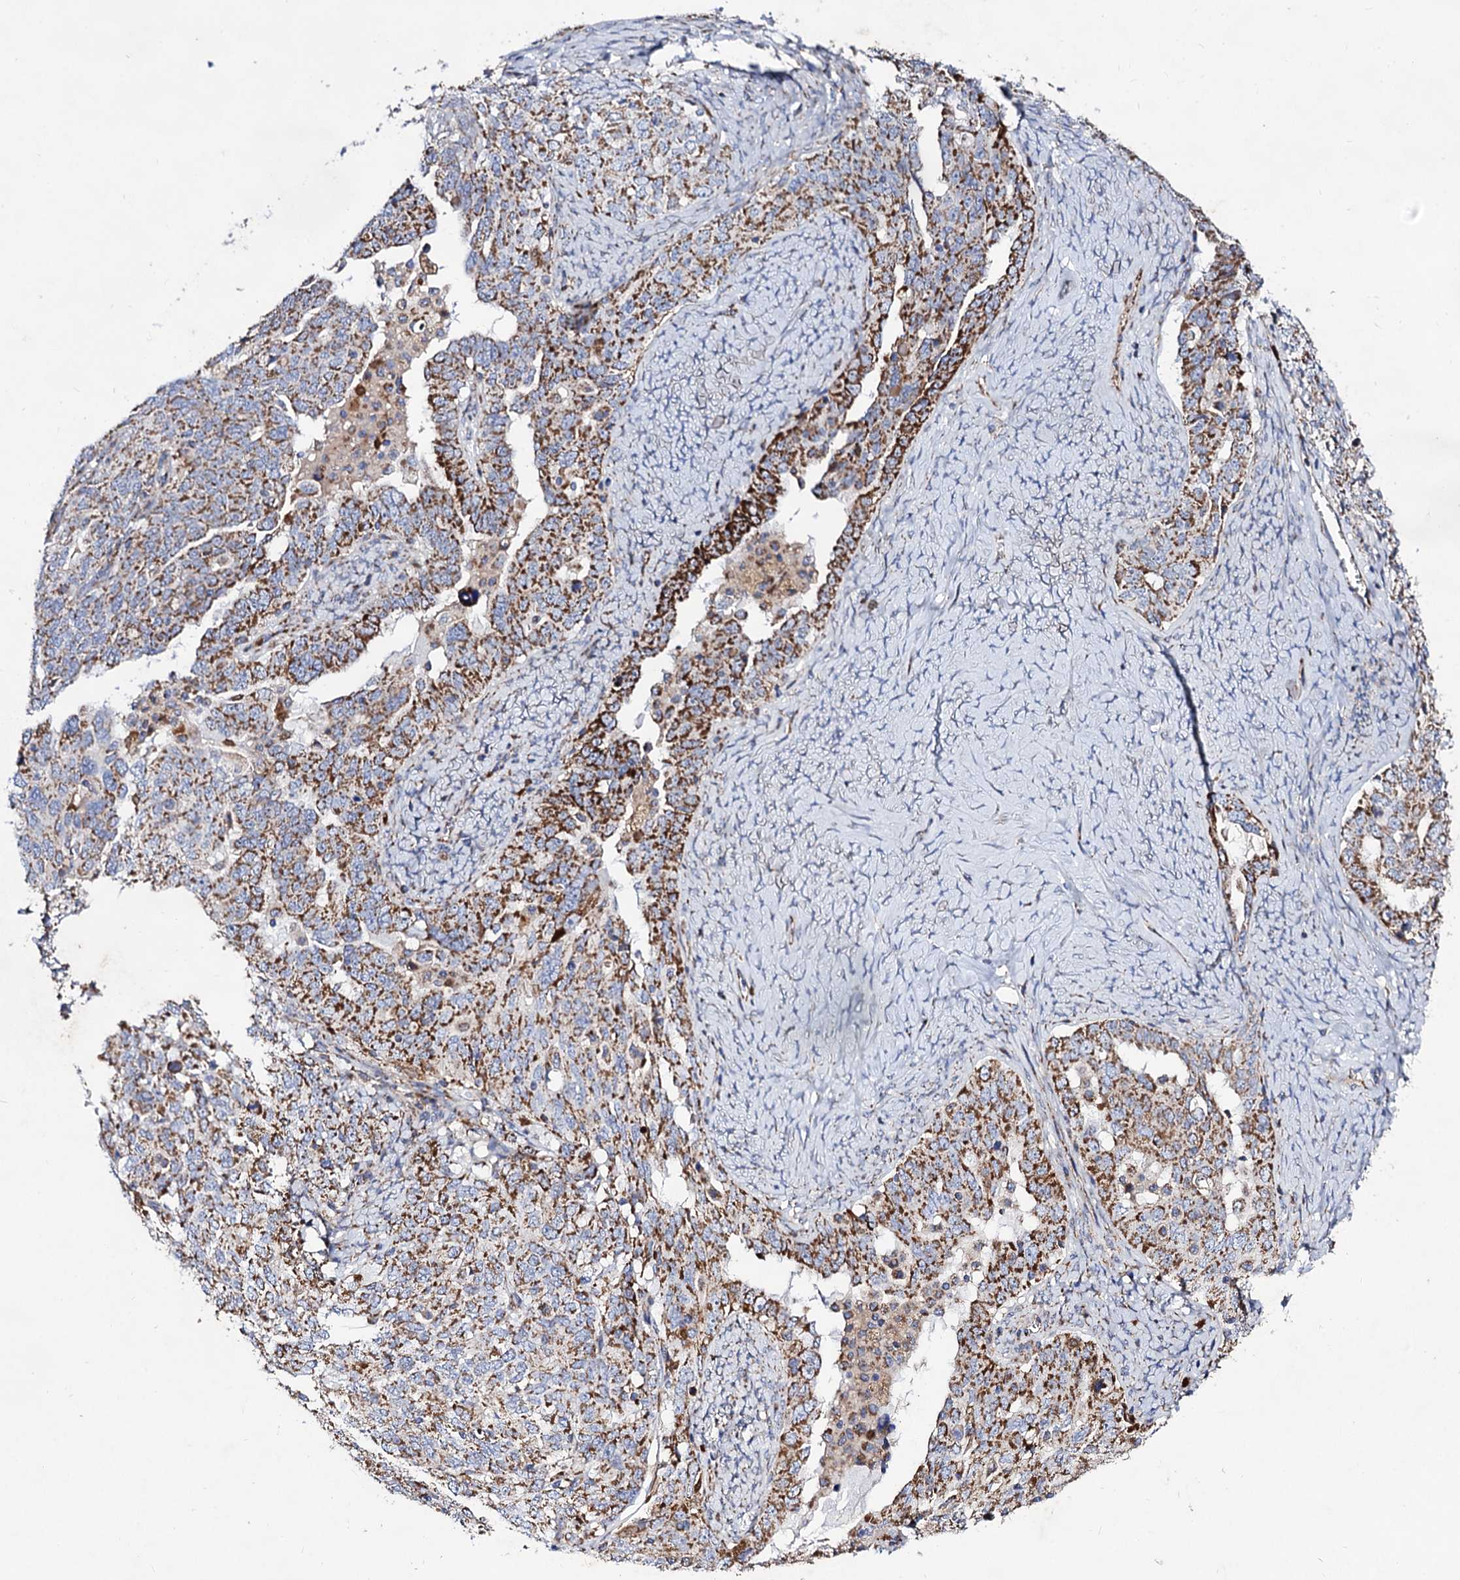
{"staining": {"intensity": "moderate", "quantity": ">75%", "location": "cytoplasmic/membranous"}, "tissue": "ovarian cancer", "cell_type": "Tumor cells", "image_type": "cancer", "snomed": [{"axis": "morphology", "description": "Carcinoma, endometroid"}, {"axis": "topography", "description": "Ovary"}], "caption": "Ovarian cancer tissue reveals moderate cytoplasmic/membranous positivity in about >75% of tumor cells, visualized by immunohistochemistry.", "gene": "ACAD9", "patient": {"sex": "female", "age": 62}}